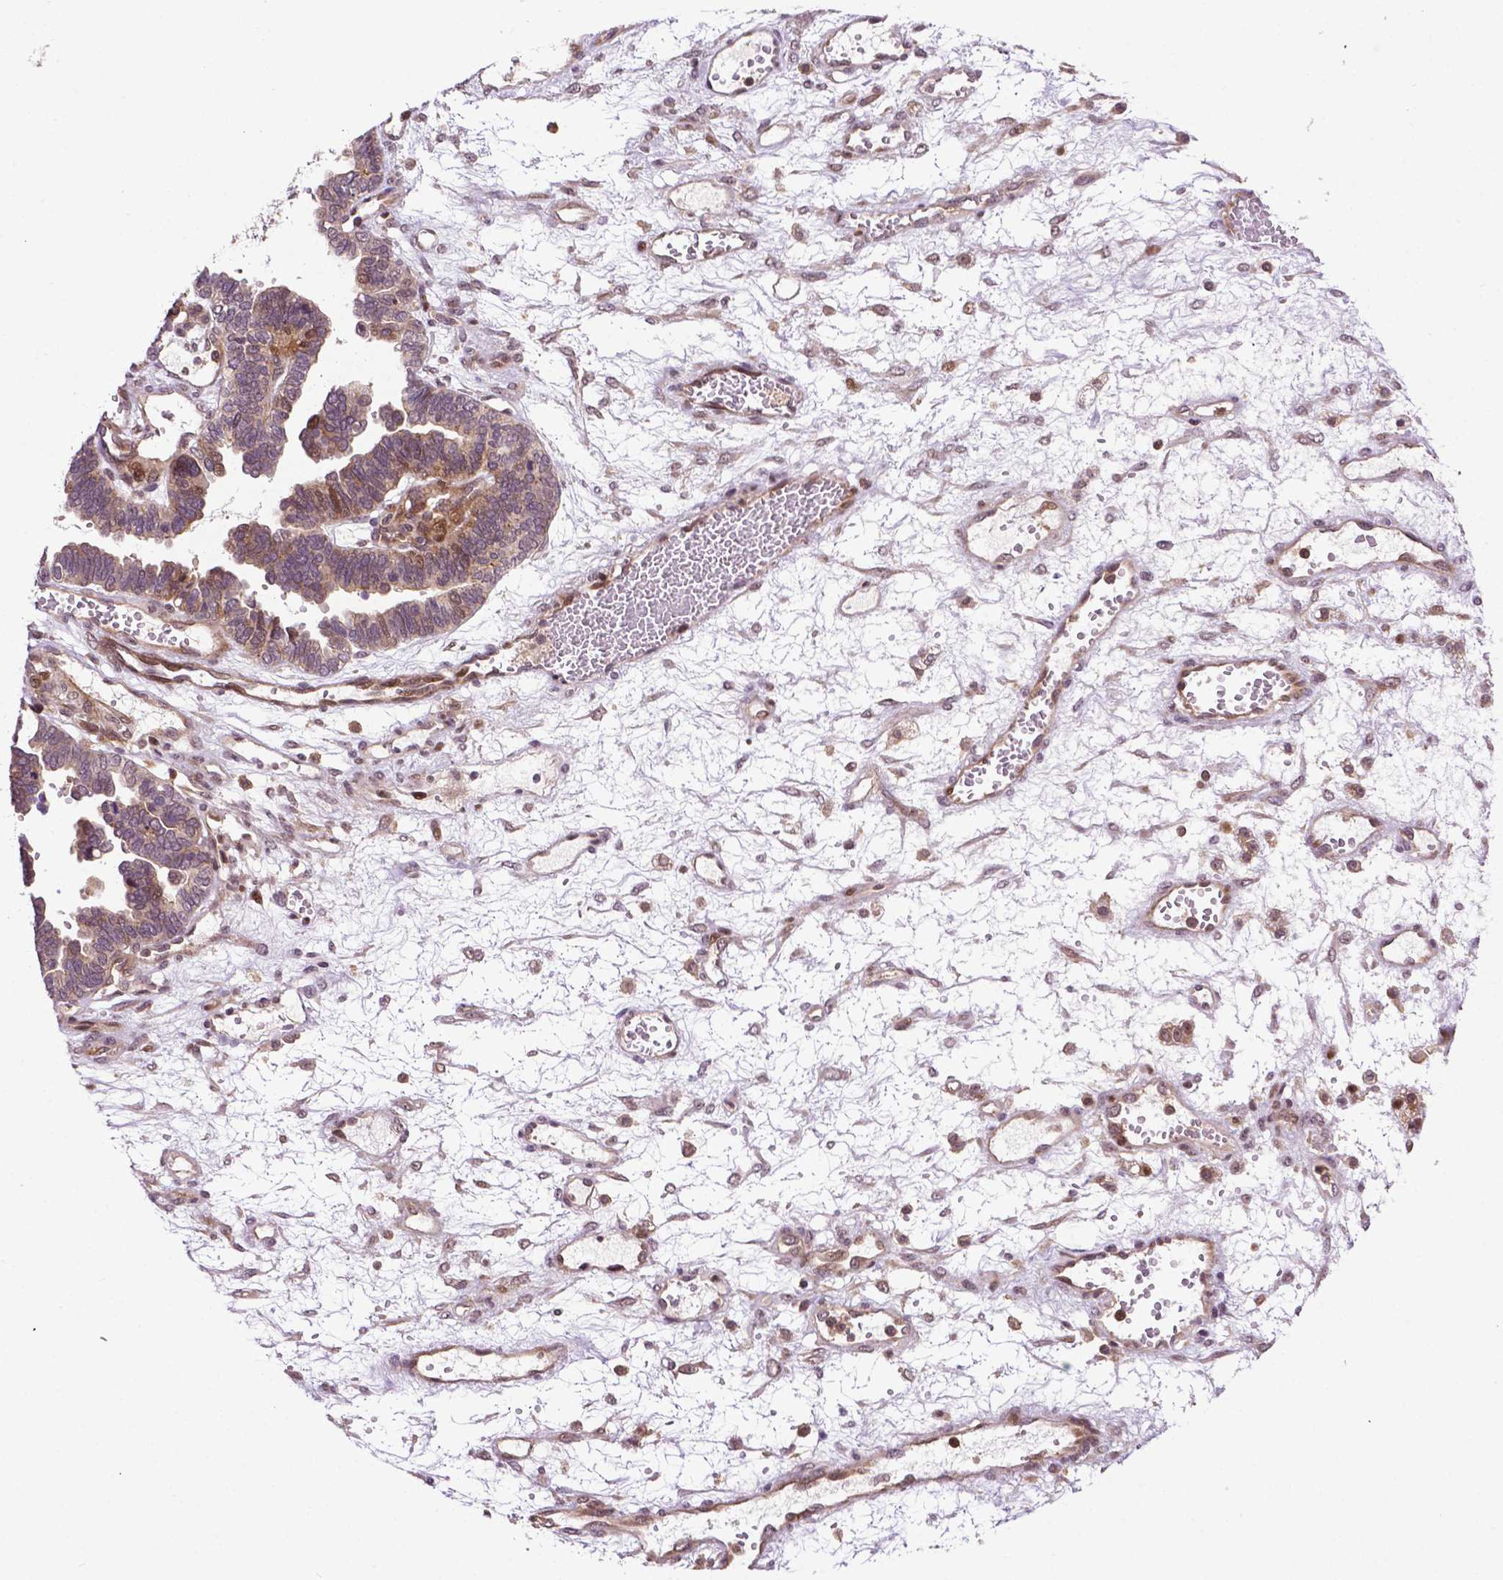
{"staining": {"intensity": "weak", "quantity": "<25%", "location": "nuclear"}, "tissue": "ovarian cancer", "cell_type": "Tumor cells", "image_type": "cancer", "snomed": [{"axis": "morphology", "description": "Cystadenocarcinoma, serous, NOS"}, {"axis": "topography", "description": "Ovary"}], "caption": "The image shows no staining of tumor cells in ovarian serous cystadenocarcinoma.", "gene": "TMX2", "patient": {"sex": "female", "age": 51}}